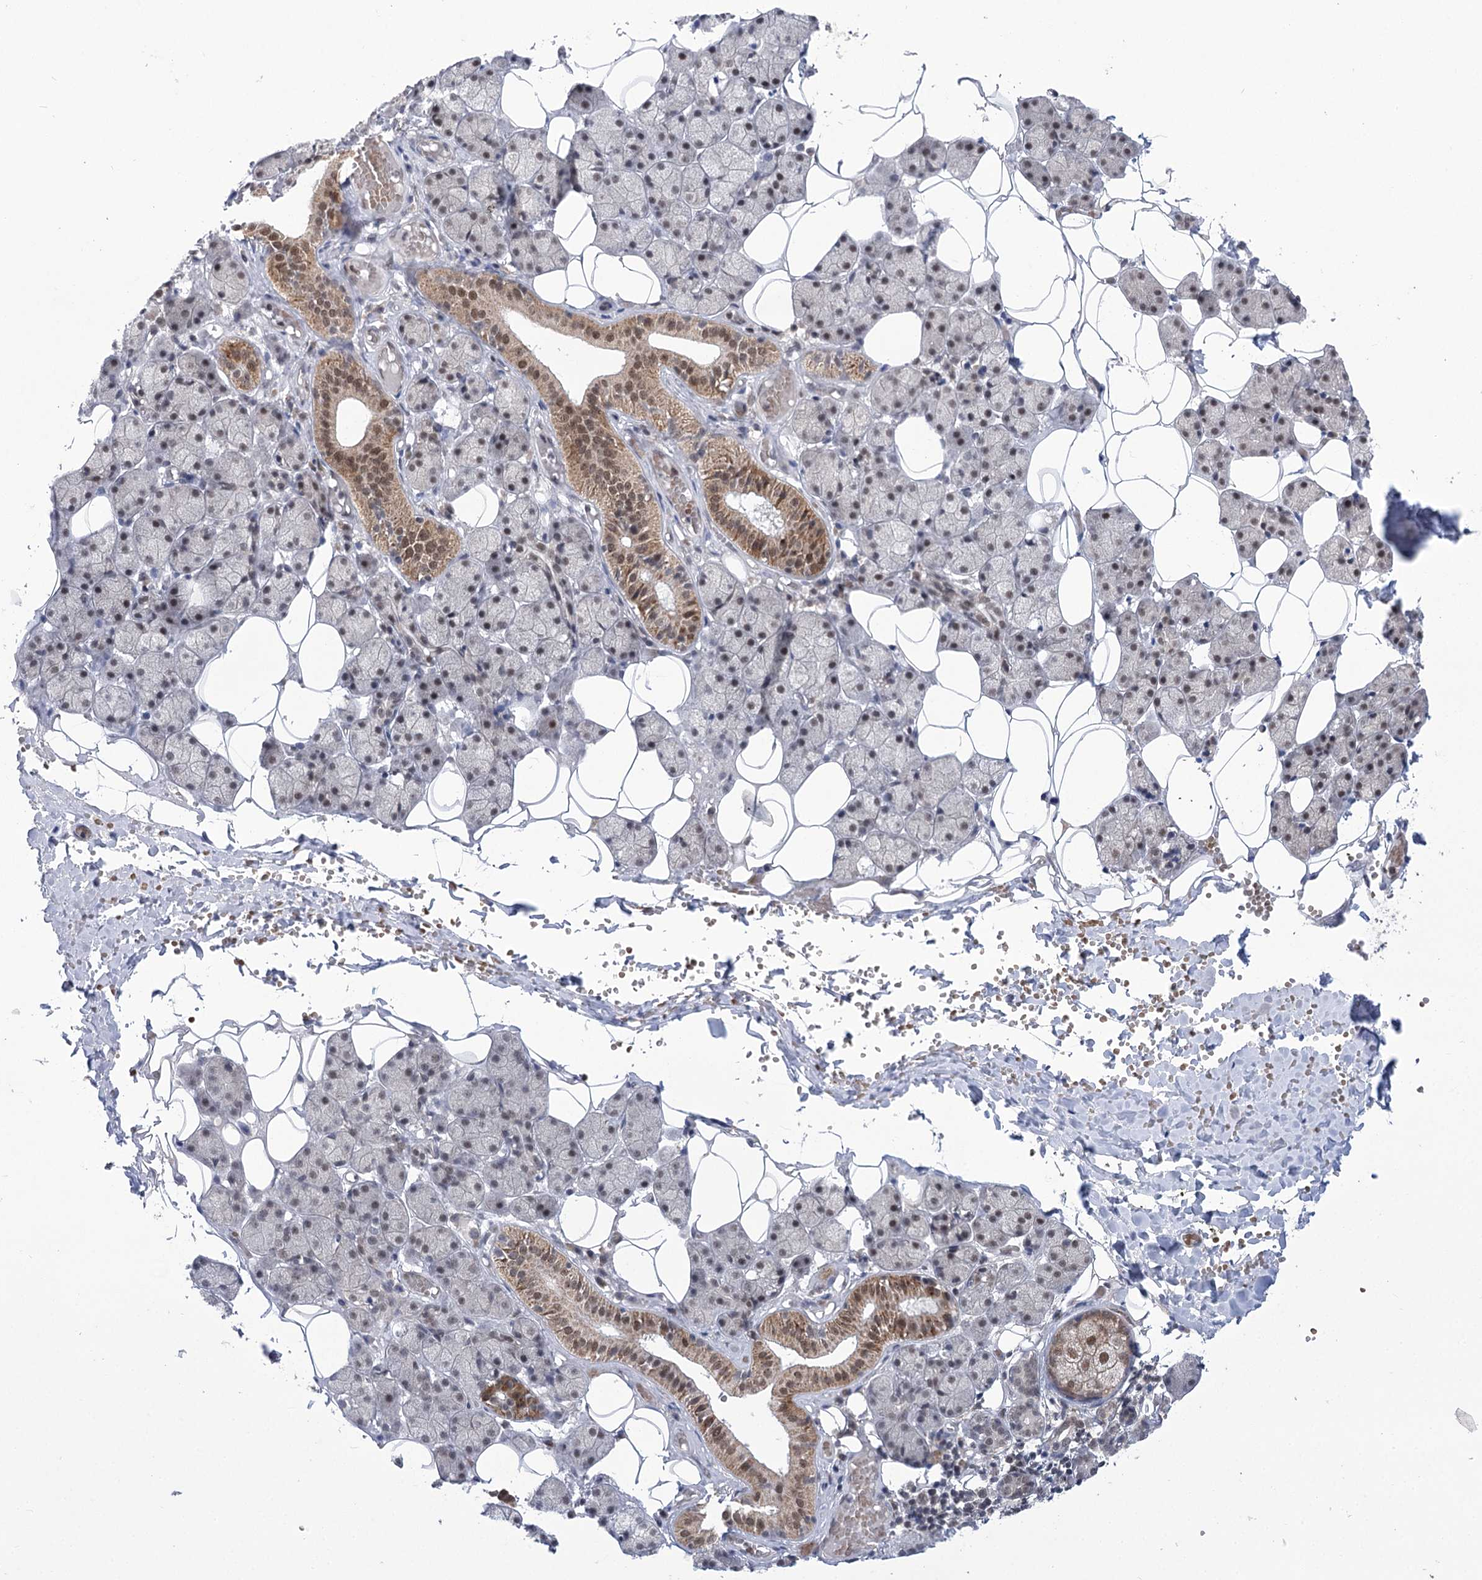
{"staining": {"intensity": "moderate", "quantity": "<25%", "location": "cytoplasmic/membranous"}, "tissue": "salivary gland", "cell_type": "Glandular cells", "image_type": "normal", "snomed": [{"axis": "morphology", "description": "Normal tissue, NOS"}, {"axis": "topography", "description": "Salivary gland"}], "caption": "Protein staining shows moderate cytoplasmic/membranous staining in approximately <25% of glandular cells in unremarkable salivary gland.", "gene": "ZMAT2", "patient": {"sex": "female", "age": 33}}